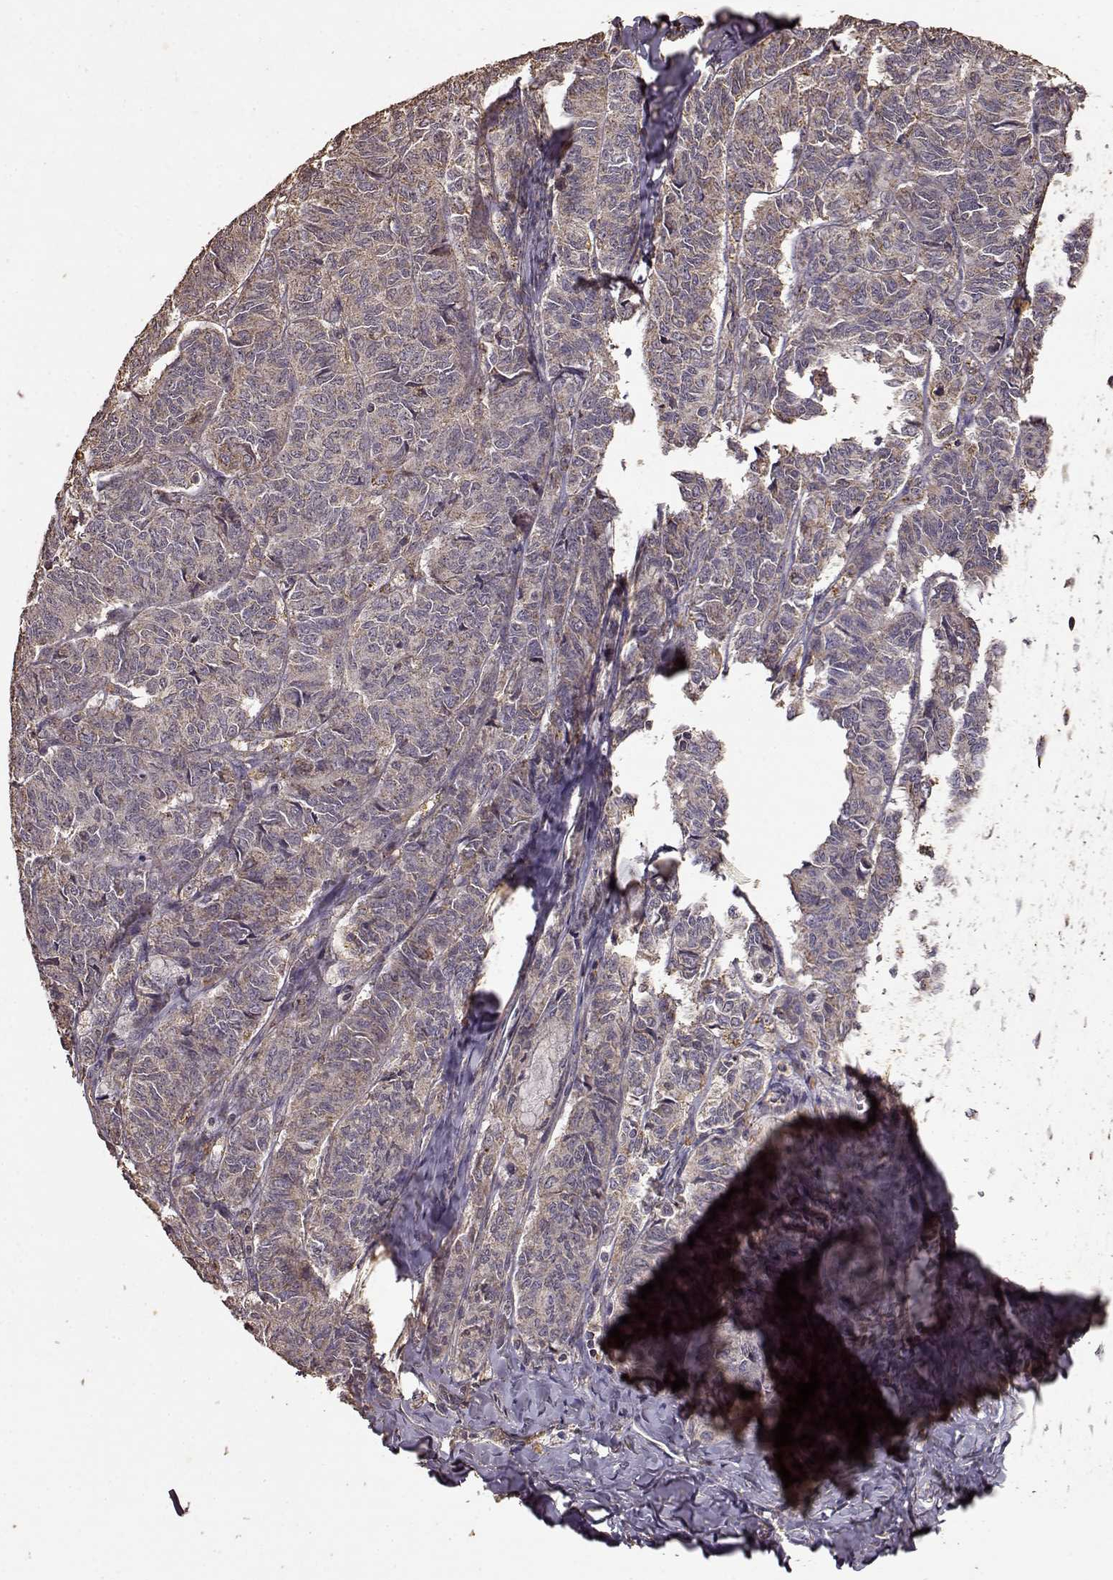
{"staining": {"intensity": "weak", "quantity": ">75%", "location": "cytoplasmic/membranous"}, "tissue": "ovarian cancer", "cell_type": "Tumor cells", "image_type": "cancer", "snomed": [{"axis": "morphology", "description": "Carcinoma, endometroid"}, {"axis": "topography", "description": "Ovary"}], "caption": "A micrograph of ovarian cancer stained for a protein displays weak cytoplasmic/membranous brown staining in tumor cells.", "gene": "PTGES2", "patient": {"sex": "female", "age": 80}}